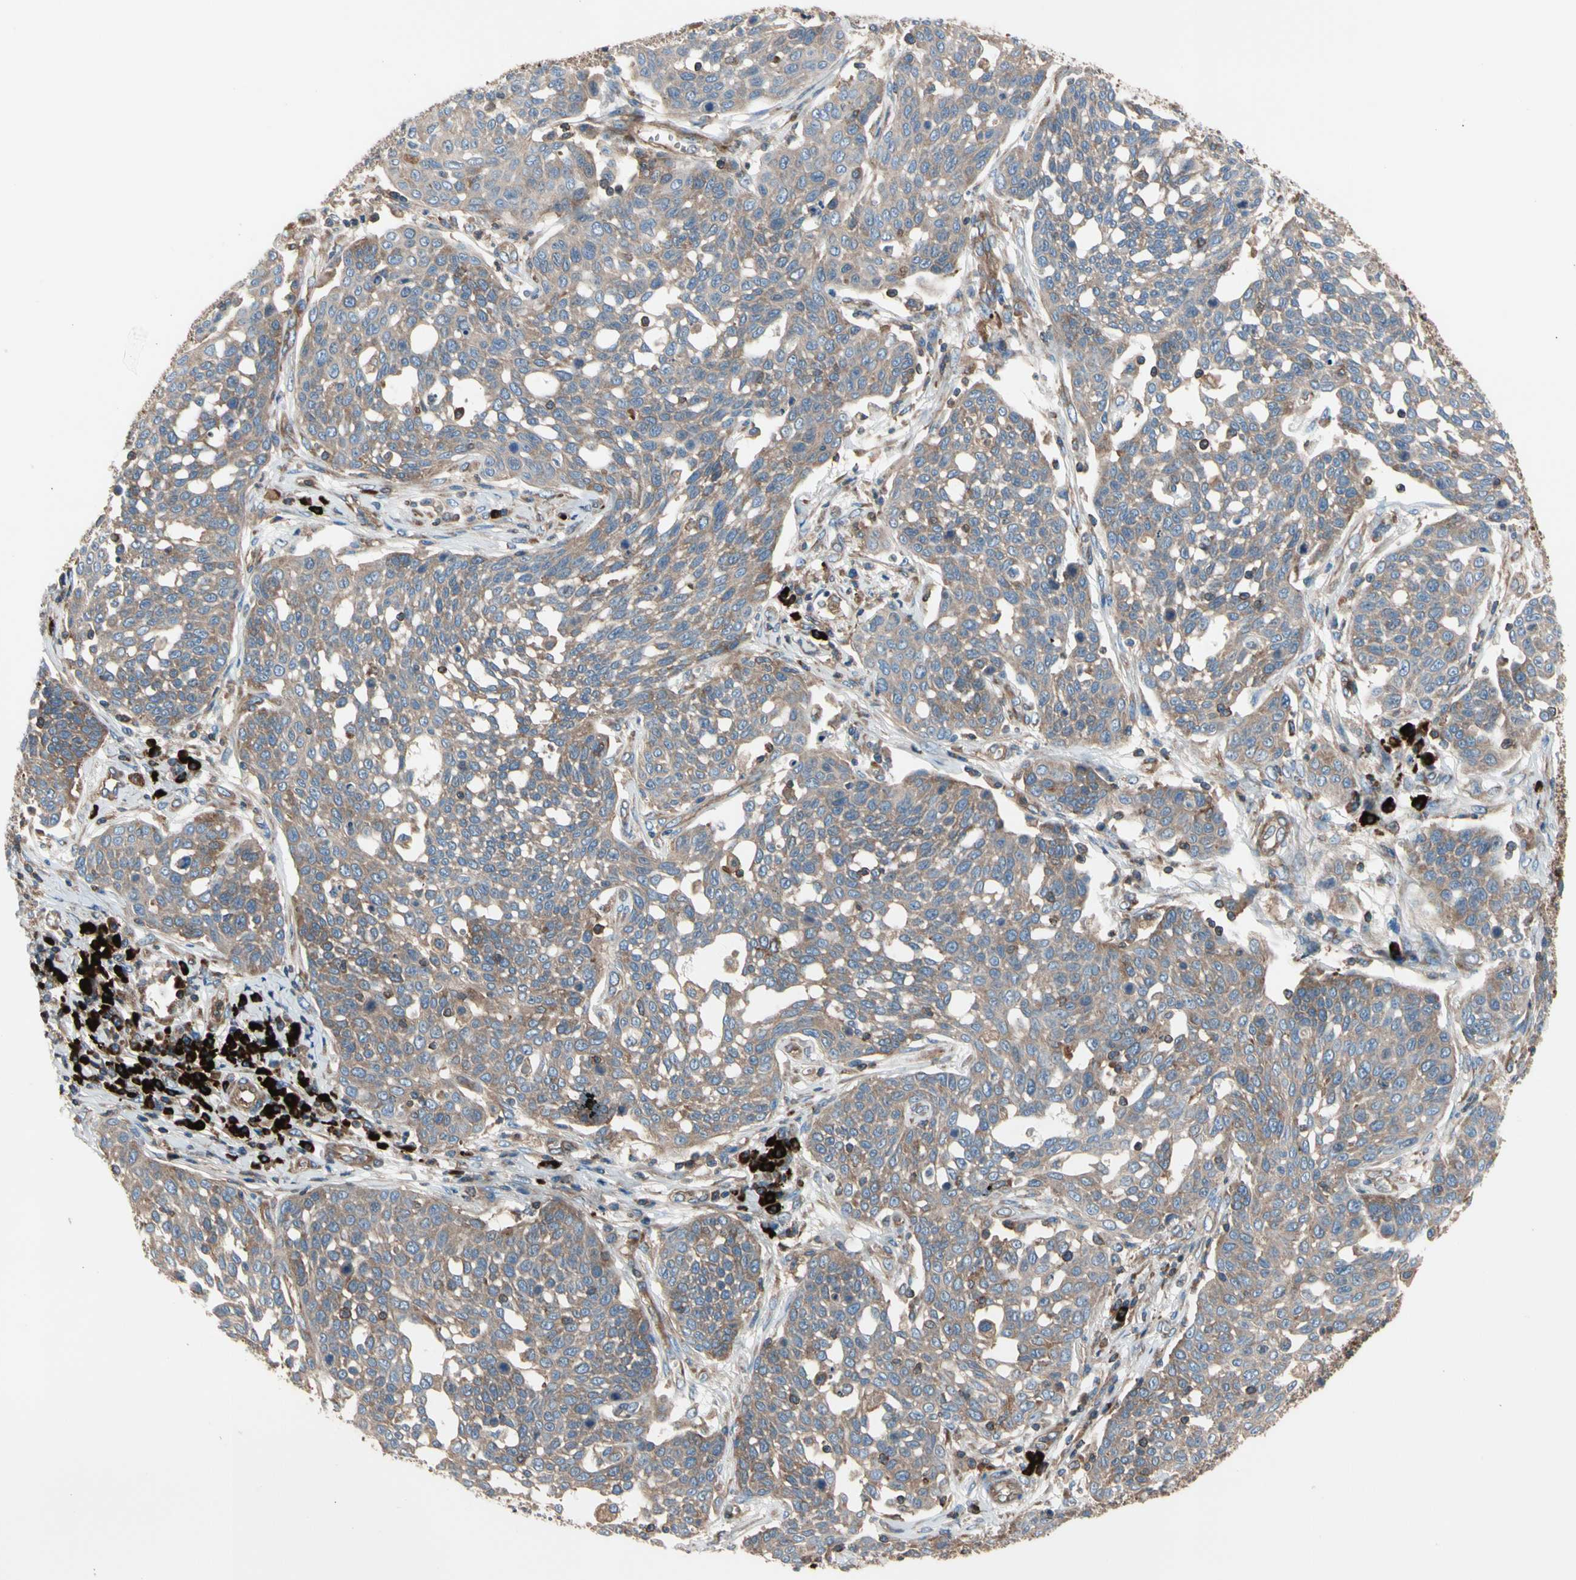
{"staining": {"intensity": "weak", "quantity": ">75%", "location": "cytoplasmic/membranous"}, "tissue": "cervical cancer", "cell_type": "Tumor cells", "image_type": "cancer", "snomed": [{"axis": "morphology", "description": "Squamous cell carcinoma, NOS"}, {"axis": "topography", "description": "Cervix"}], "caption": "Protein staining displays weak cytoplasmic/membranous expression in approximately >75% of tumor cells in cervical cancer. The staining was performed using DAB (3,3'-diaminobenzidine), with brown indicating positive protein expression. Nuclei are stained blue with hematoxylin.", "gene": "ROCK1", "patient": {"sex": "female", "age": 34}}